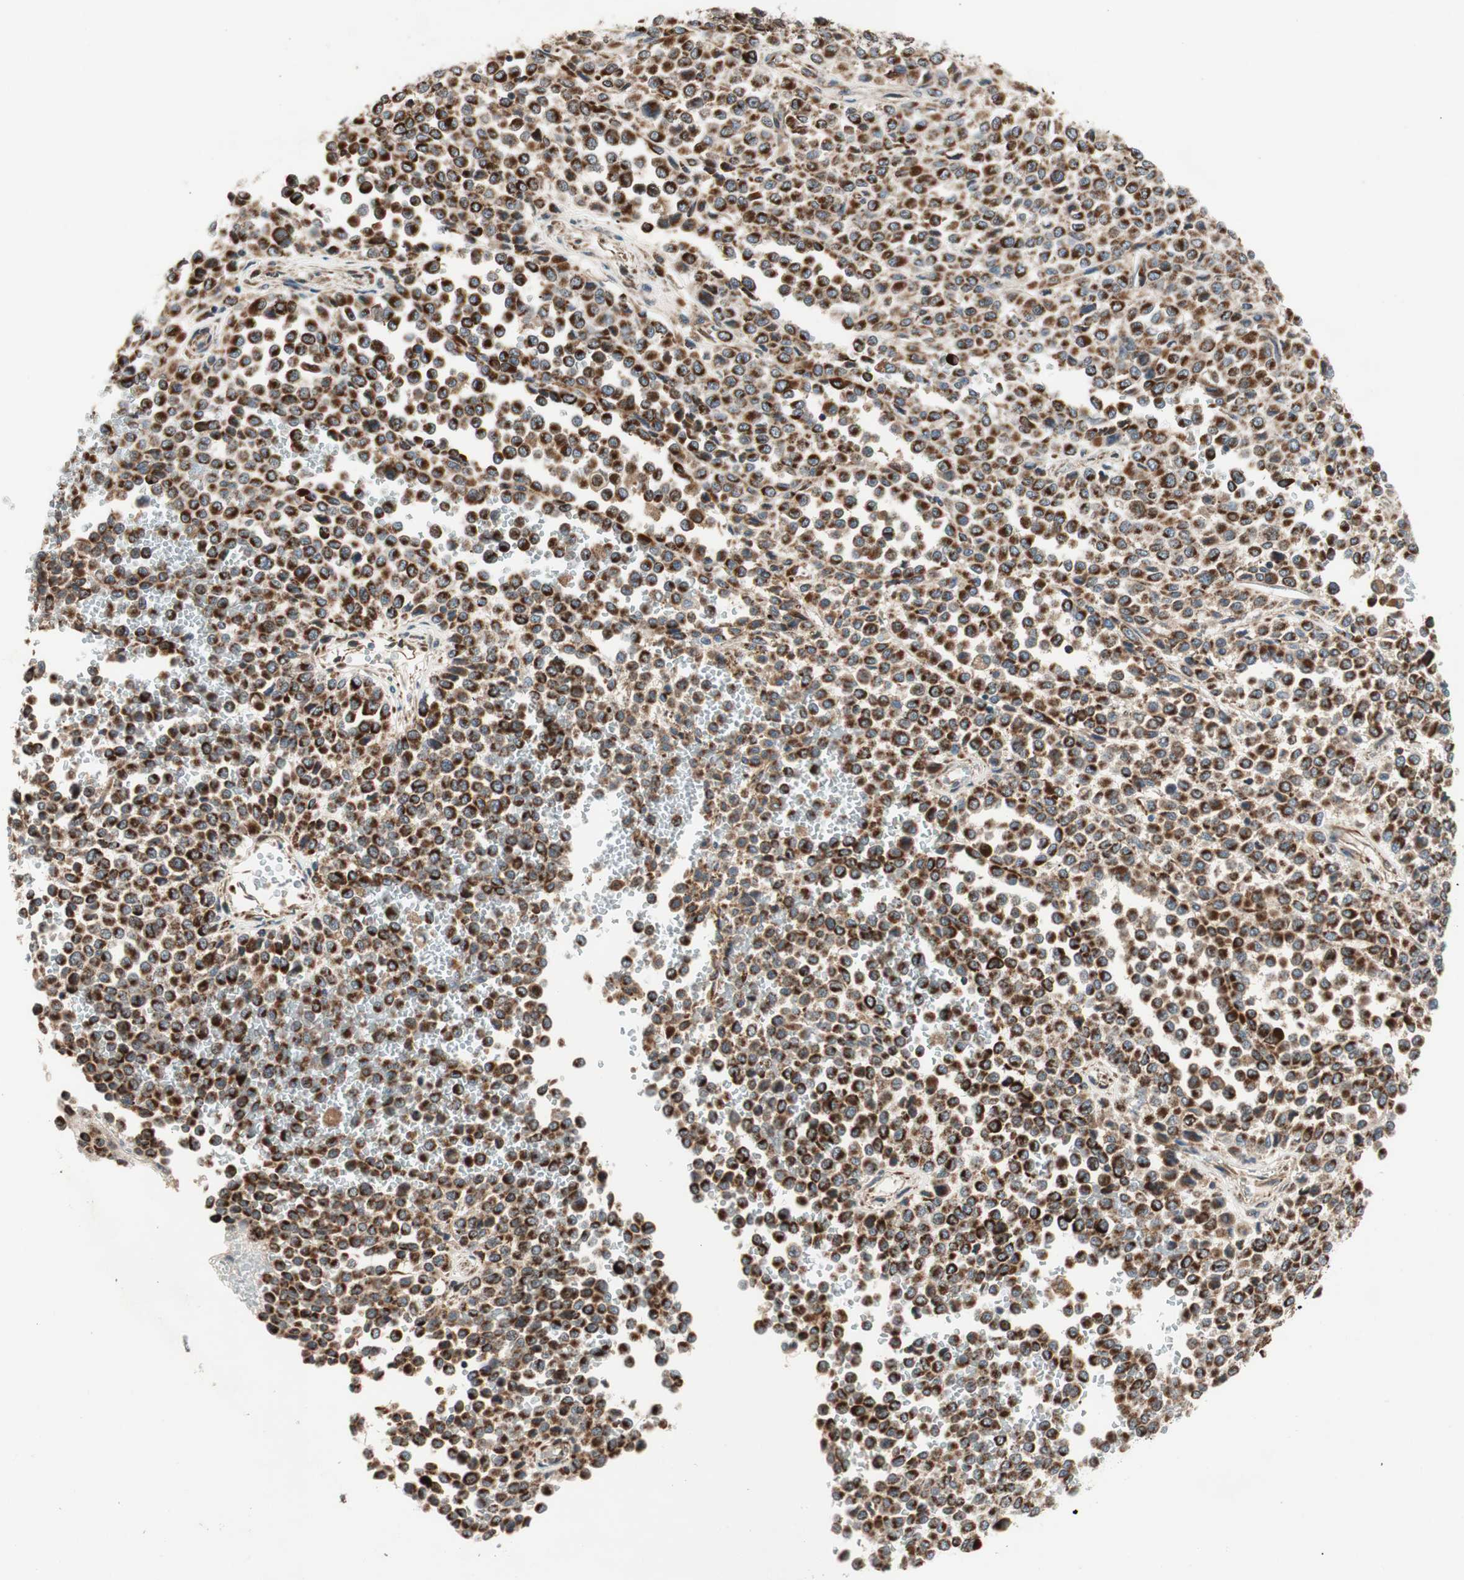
{"staining": {"intensity": "strong", "quantity": ">75%", "location": "cytoplasmic/membranous"}, "tissue": "melanoma", "cell_type": "Tumor cells", "image_type": "cancer", "snomed": [{"axis": "morphology", "description": "Malignant melanoma, Metastatic site"}, {"axis": "topography", "description": "Pancreas"}], "caption": "A brown stain highlights strong cytoplasmic/membranous positivity of a protein in human malignant melanoma (metastatic site) tumor cells.", "gene": "AKAP1", "patient": {"sex": "female", "age": 30}}